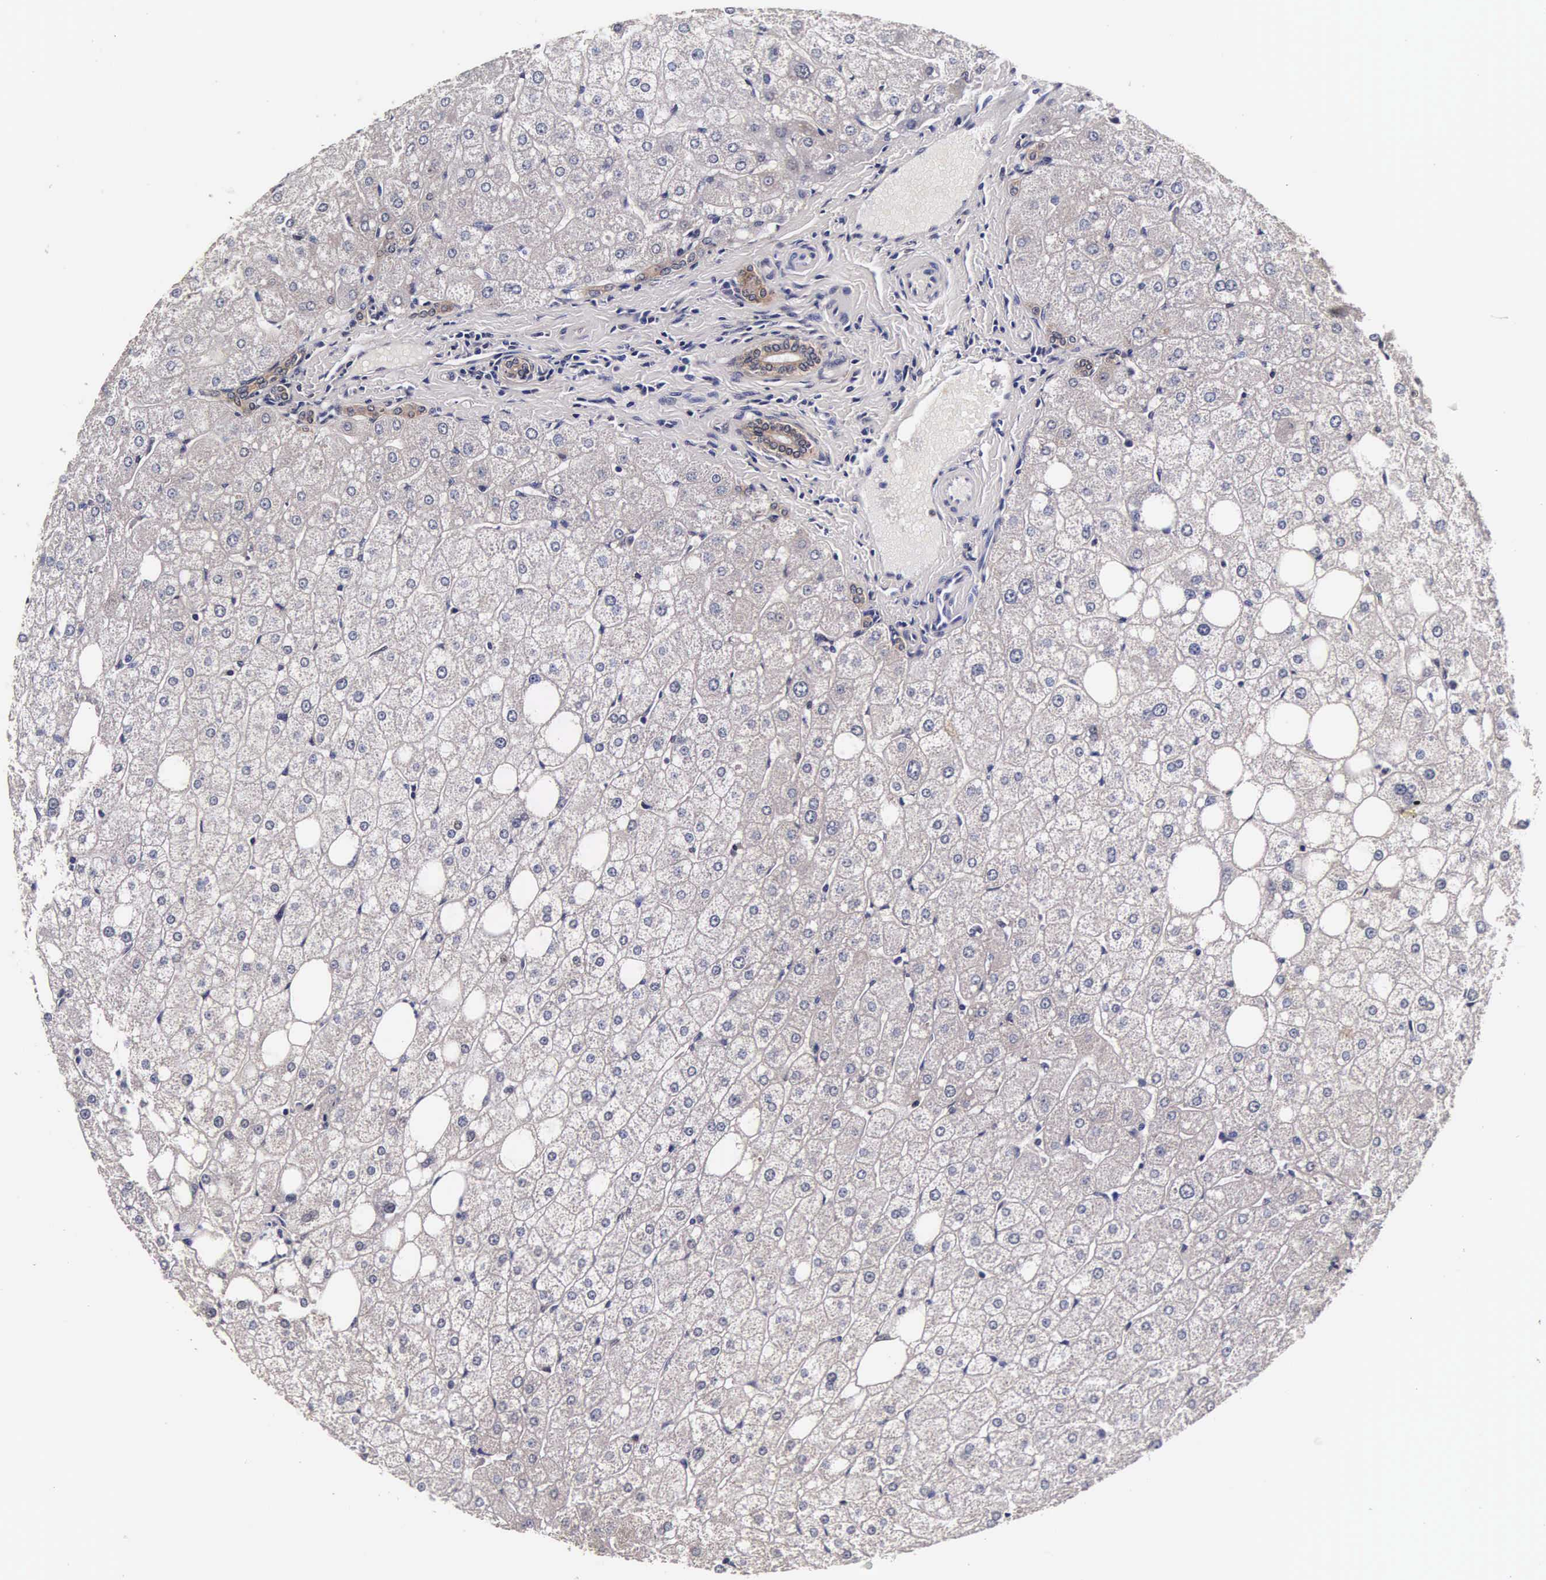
{"staining": {"intensity": "weak", "quantity": "25%-75%", "location": "cytoplasmic/membranous,nuclear"}, "tissue": "liver", "cell_type": "Cholangiocytes", "image_type": "normal", "snomed": [{"axis": "morphology", "description": "Normal tissue, NOS"}, {"axis": "topography", "description": "Liver"}], "caption": "A low amount of weak cytoplasmic/membranous,nuclear expression is identified in approximately 25%-75% of cholangiocytes in unremarkable liver. Immunohistochemistry (ihc) stains the protein of interest in brown and the nuclei are stained blue.", "gene": "TECPR2", "patient": {"sex": "male", "age": 35}}